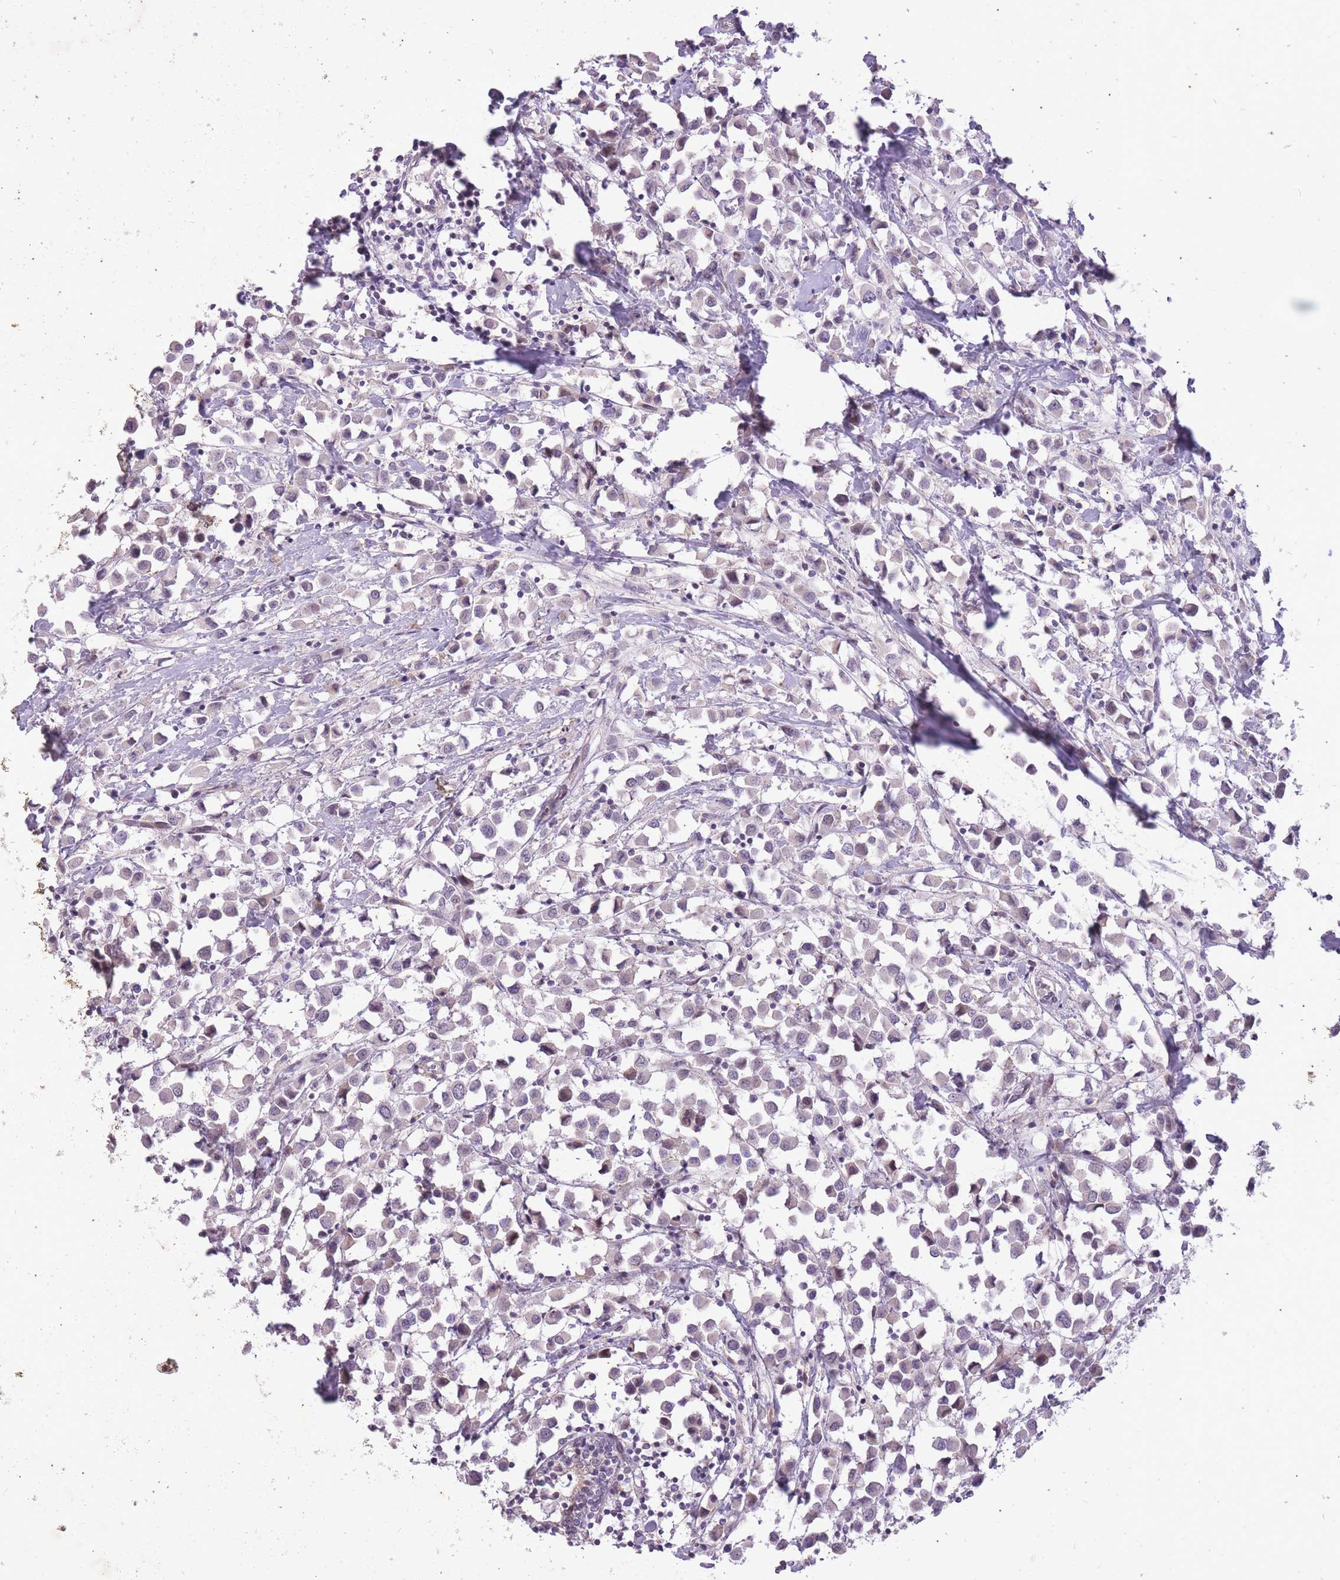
{"staining": {"intensity": "negative", "quantity": "none", "location": "none"}, "tissue": "breast cancer", "cell_type": "Tumor cells", "image_type": "cancer", "snomed": [{"axis": "morphology", "description": "Duct carcinoma"}, {"axis": "topography", "description": "Breast"}], "caption": "An immunohistochemistry (IHC) histopathology image of infiltrating ductal carcinoma (breast) is shown. There is no staining in tumor cells of infiltrating ductal carcinoma (breast).", "gene": "CNTNAP3", "patient": {"sex": "female", "age": 61}}